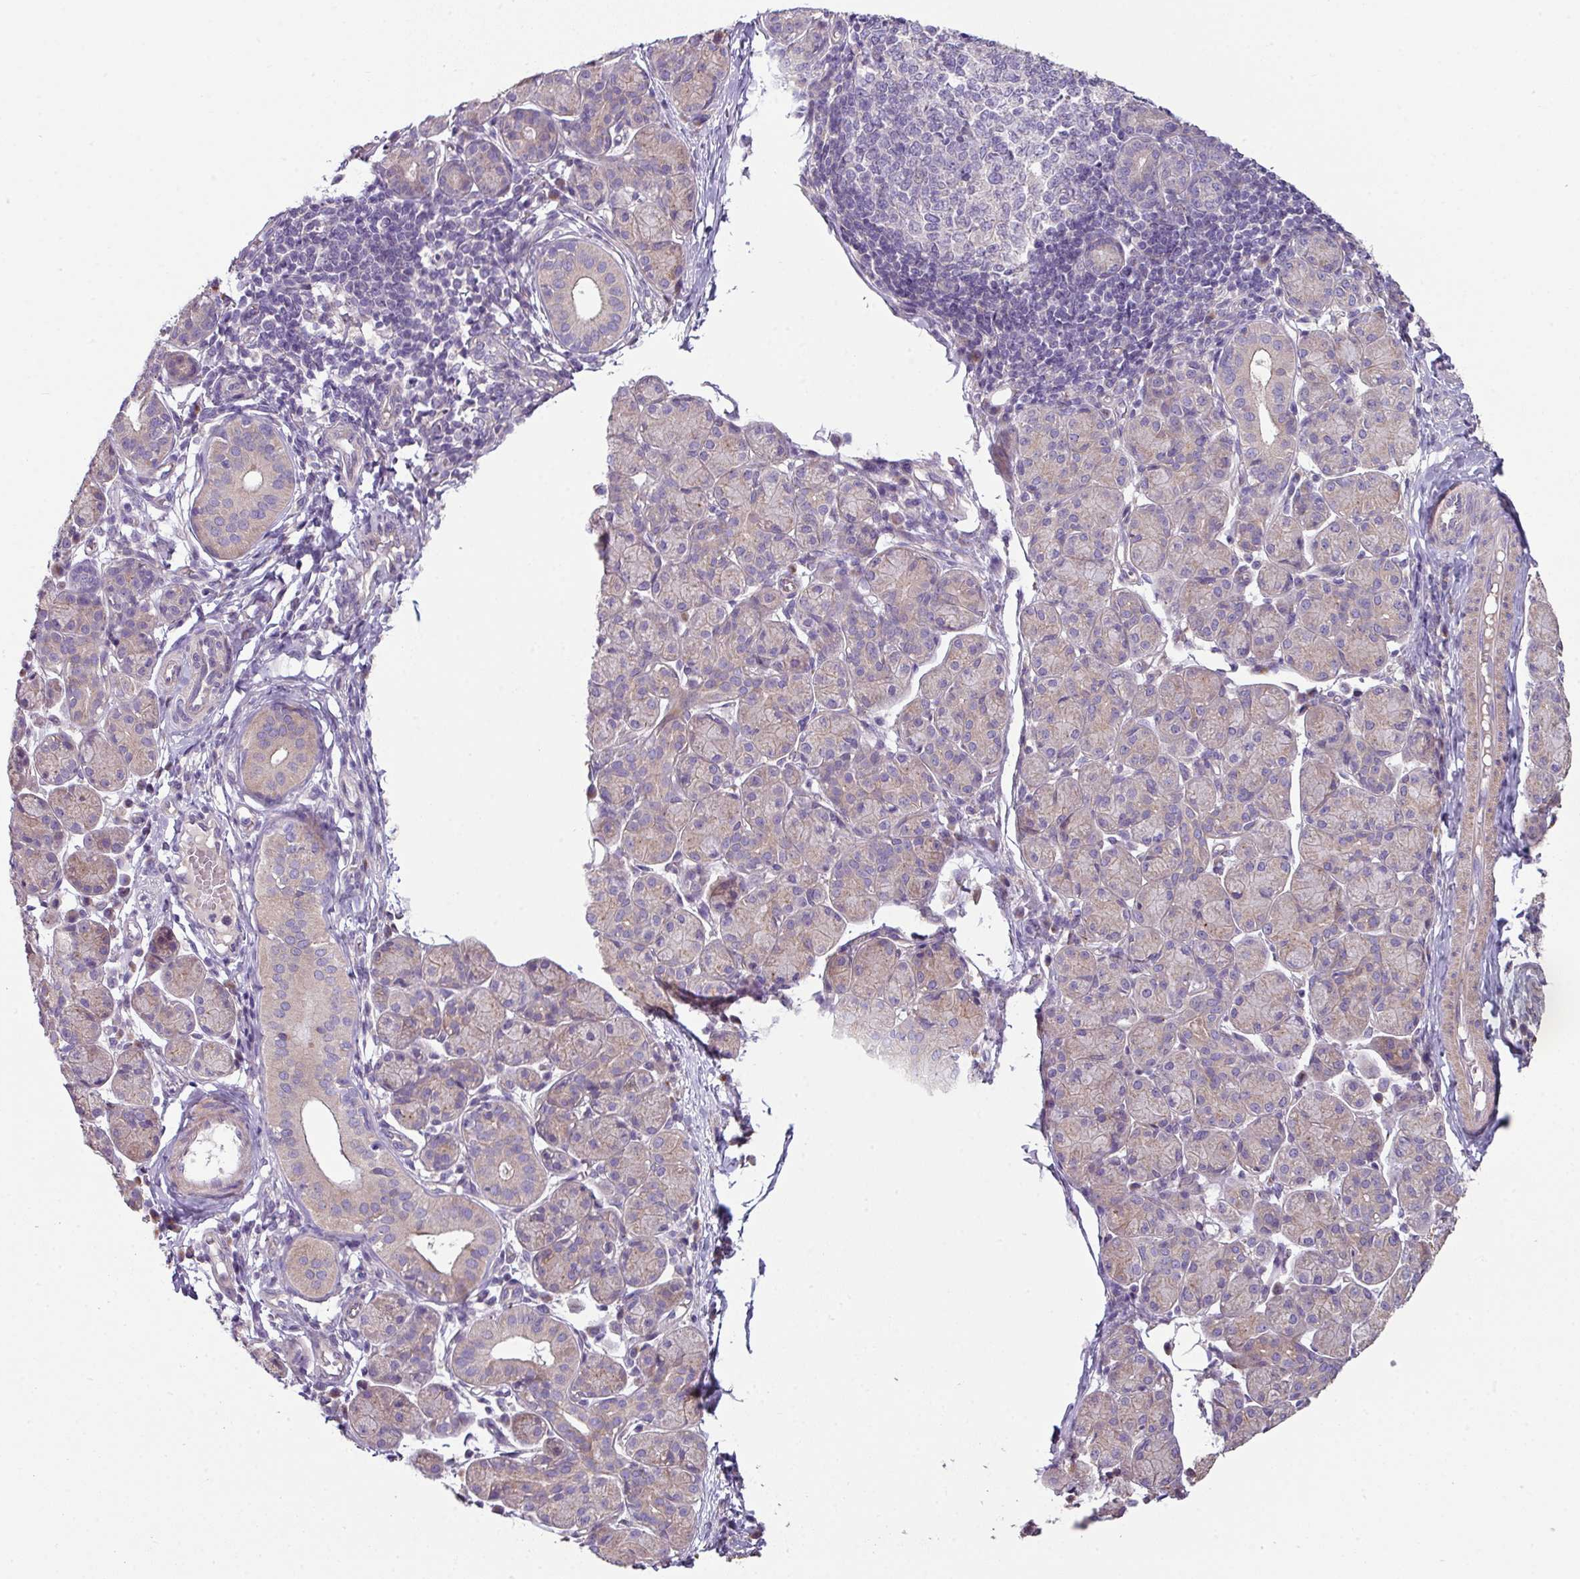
{"staining": {"intensity": "moderate", "quantity": "<25%", "location": "cytoplasmic/membranous"}, "tissue": "salivary gland", "cell_type": "Glandular cells", "image_type": "normal", "snomed": [{"axis": "morphology", "description": "Normal tissue, NOS"}, {"axis": "morphology", "description": "Inflammation, NOS"}, {"axis": "topography", "description": "Lymph node"}, {"axis": "topography", "description": "Salivary gland"}], "caption": "Salivary gland stained for a protein exhibits moderate cytoplasmic/membranous positivity in glandular cells. Ihc stains the protein in brown and the nuclei are stained blue.", "gene": "LRRC9", "patient": {"sex": "male", "age": 3}}